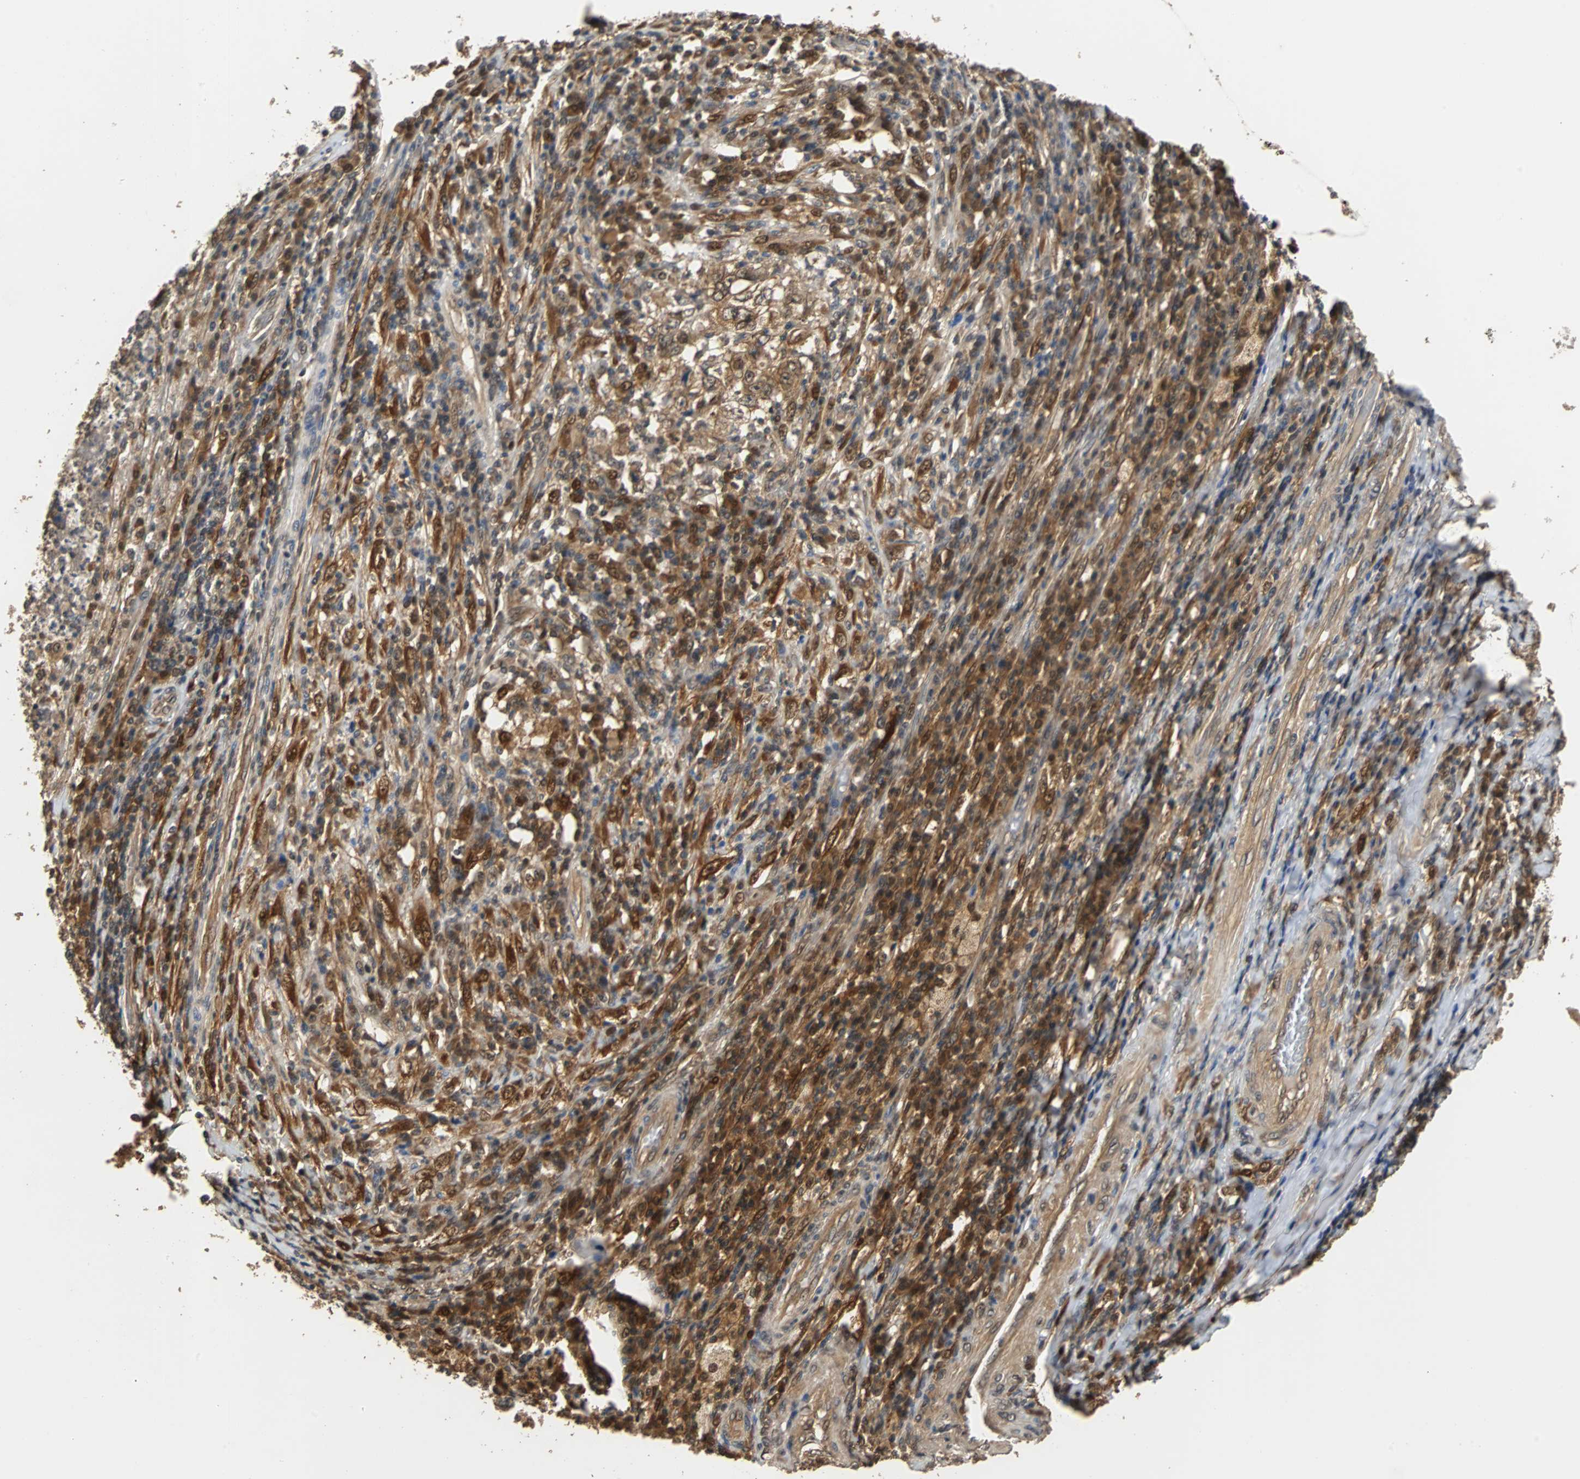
{"staining": {"intensity": "moderate", "quantity": ">75%", "location": "cytoplasmic/membranous,nuclear"}, "tissue": "testis cancer", "cell_type": "Tumor cells", "image_type": "cancer", "snomed": [{"axis": "morphology", "description": "Necrosis, NOS"}, {"axis": "morphology", "description": "Carcinoma, Embryonal, NOS"}, {"axis": "topography", "description": "Testis"}], "caption": "Human testis embryonal carcinoma stained with a brown dye reveals moderate cytoplasmic/membranous and nuclear positive positivity in approximately >75% of tumor cells.", "gene": "PRDX6", "patient": {"sex": "male", "age": 19}}